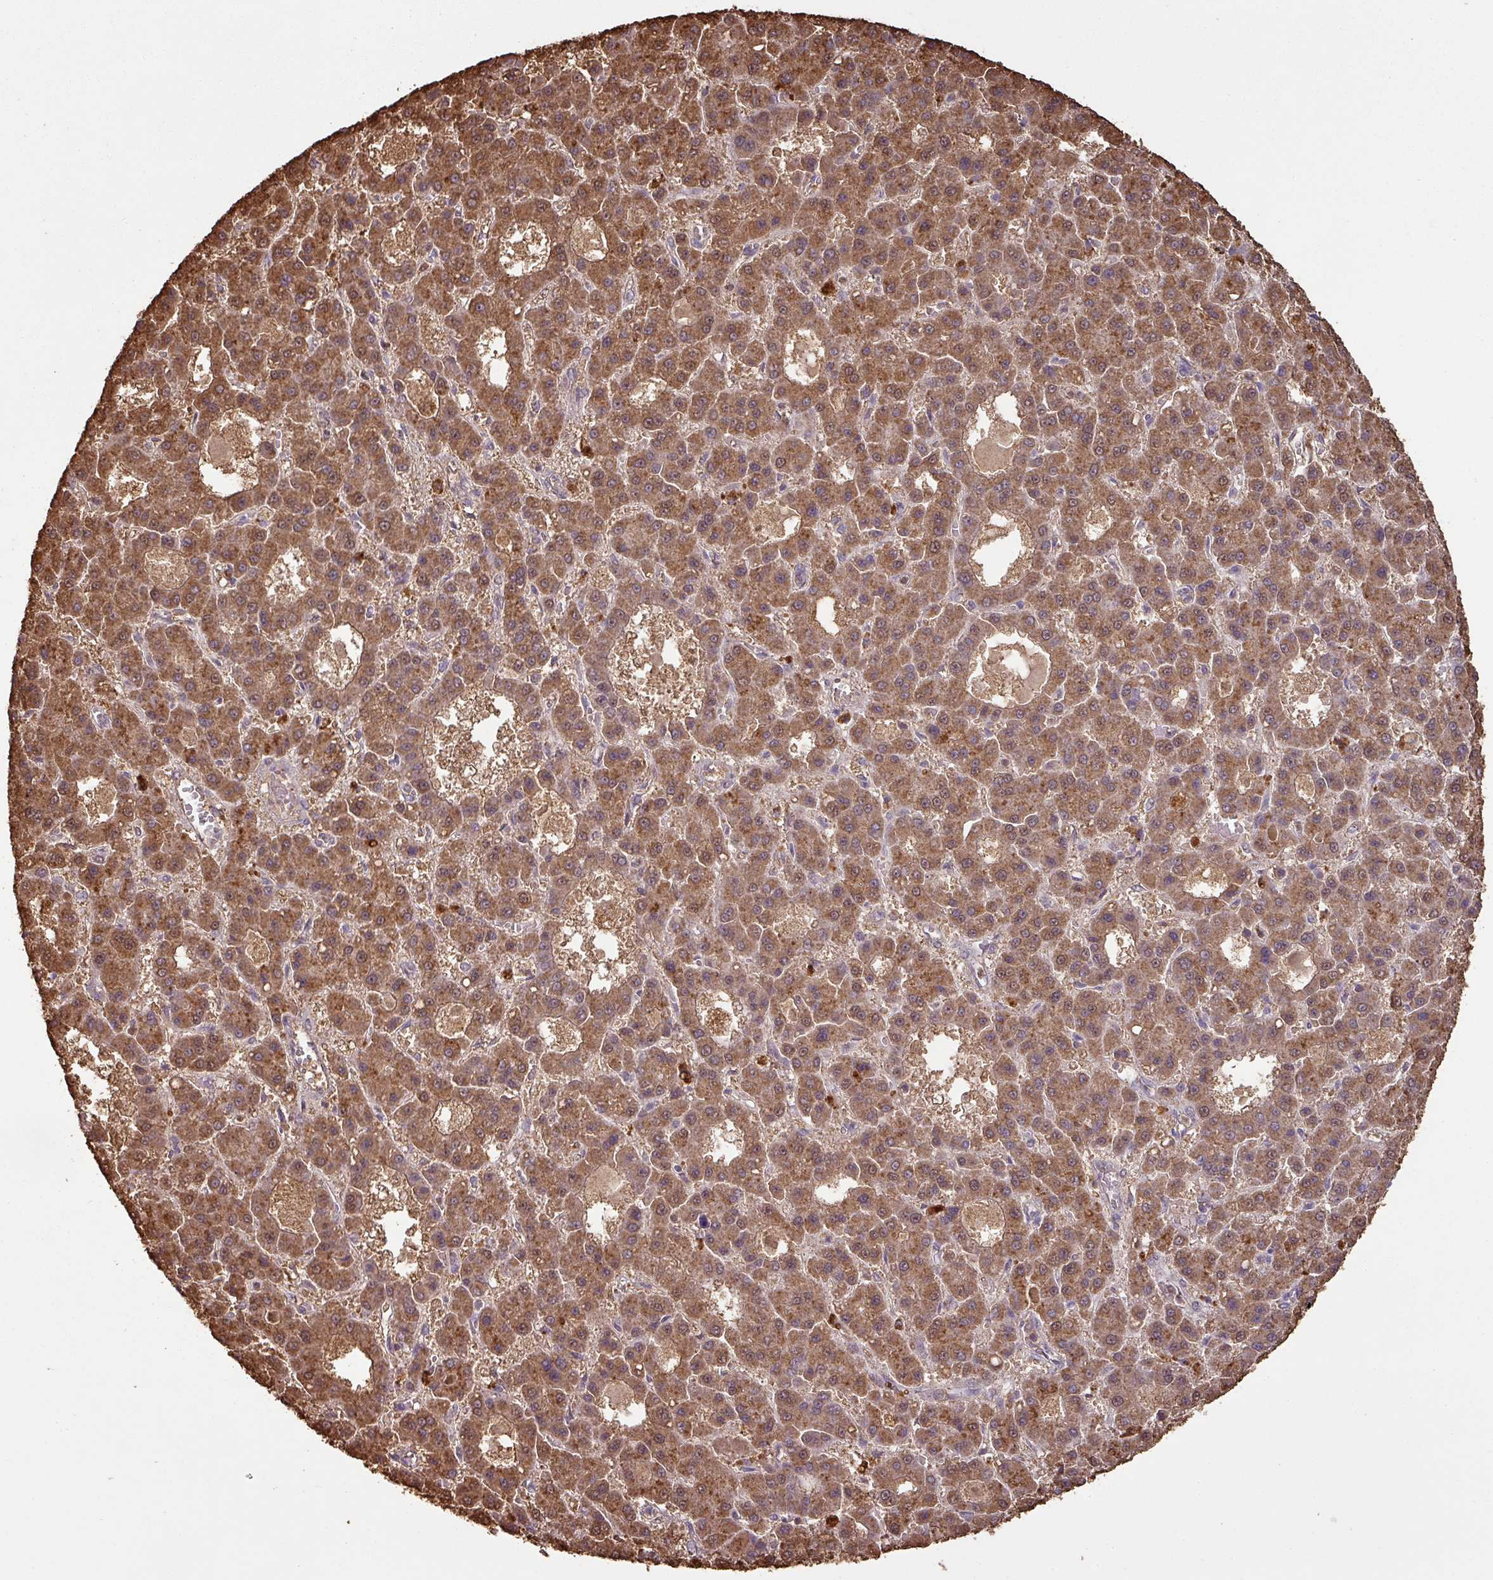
{"staining": {"intensity": "moderate", "quantity": ">75%", "location": "cytoplasmic/membranous"}, "tissue": "liver cancer", "cell_type": "Tumor cells", "image_type": "cancer", "snomed": [{"axis": "morphology", "description": "Carcinoma, Hepatocellular, NOS"}, {"axis": "topography", "description": "Liver"}], "caption": "Immunohistochemistry image of human liver cancer (hepatocellular carcinoma) stained for a protein (brown), which reveals medium levels of moderate cytoplasmic/membranous positivity in approximately >75% of tumor cells.", "gene": "ATAT1", "patient": {"sex": "male", "age": 70}}